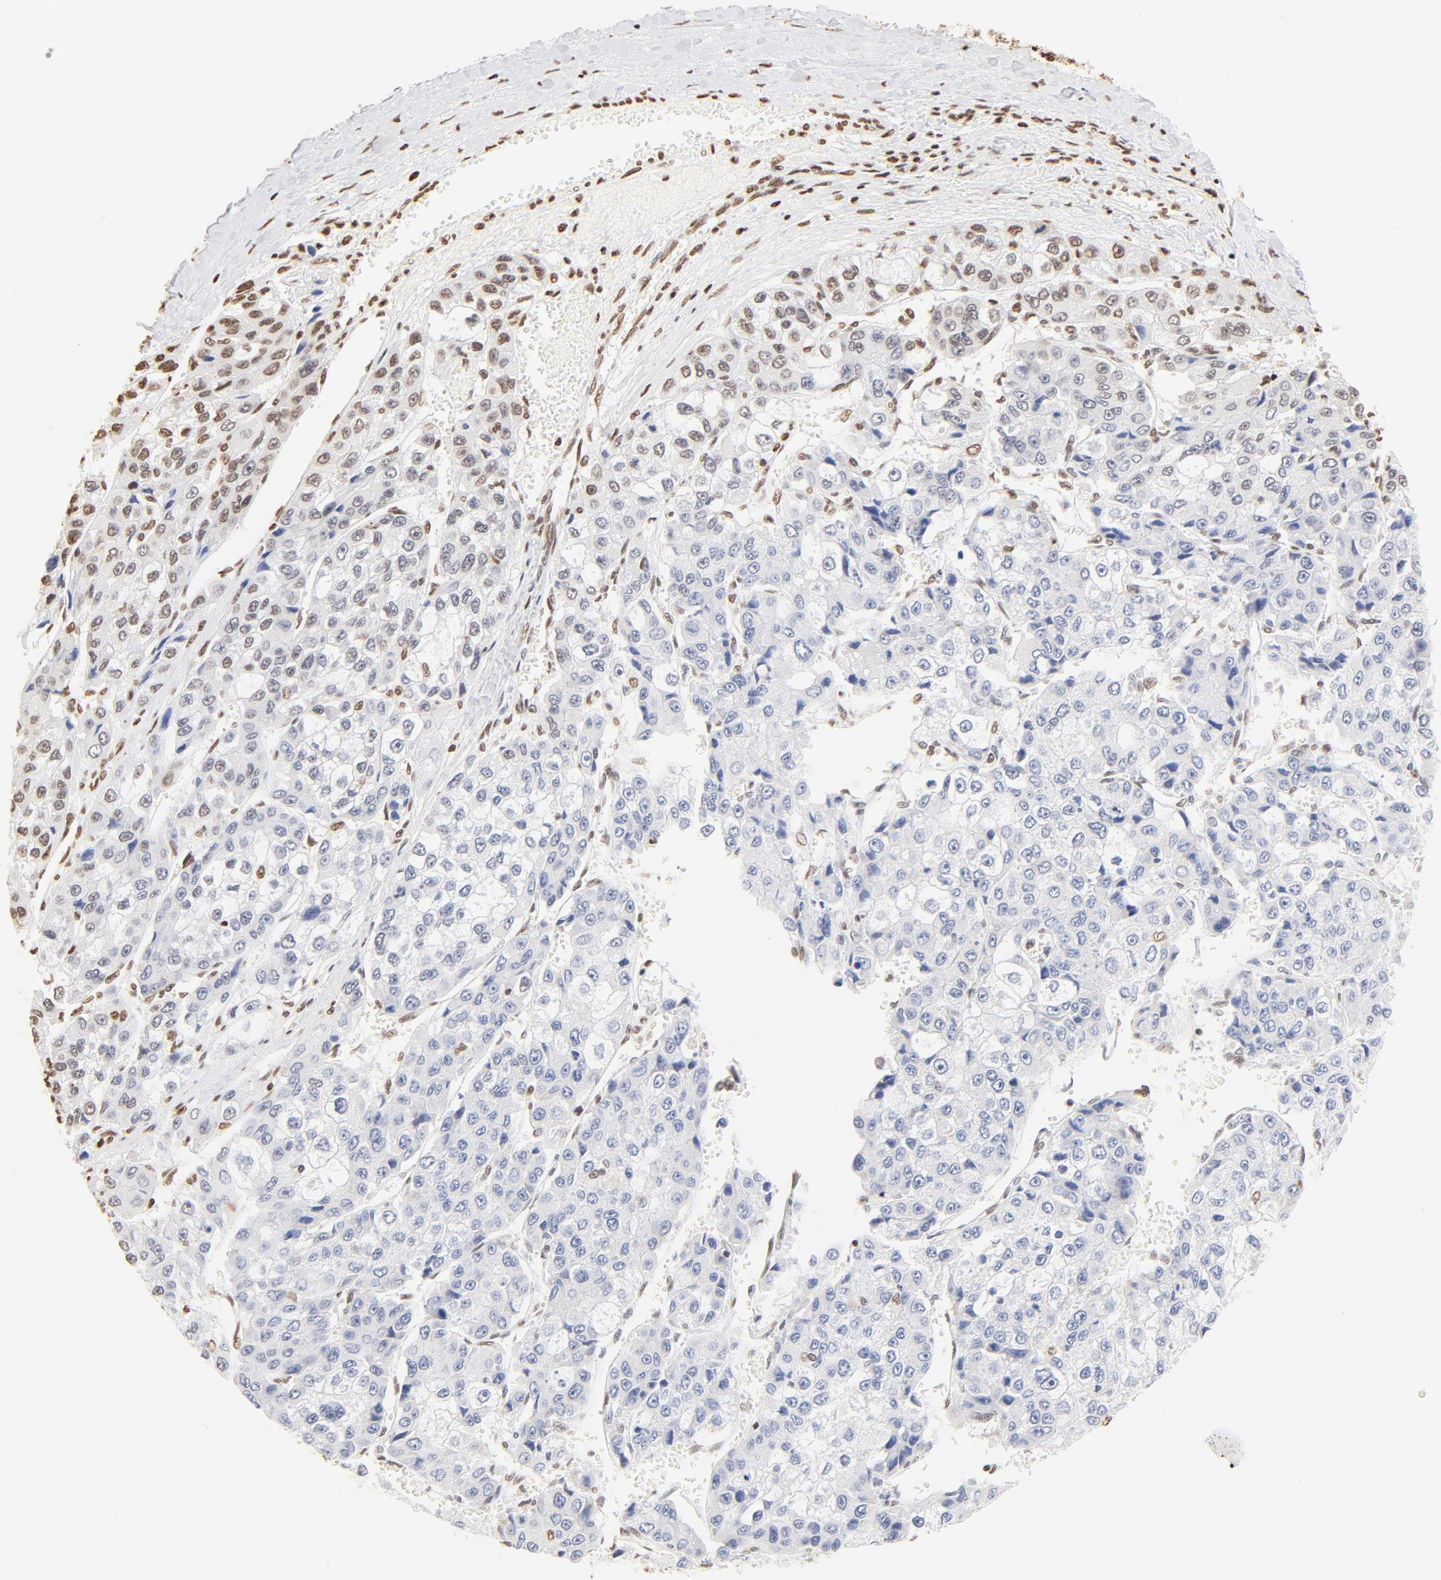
{"staining": {"intensity": "moderate", "quantity": "<25%", "location": "nuclear"}, "tissue": "liver cancer", "cell_type": "Tumor cells", "image_type": "cancer", "snomed": [{"axis": "morphology", "description": "Carcinoma, Hepatocellular, NOS"}, {"axis": "topography", "description": "Liver"}], "caption": "Liver hepatocellular carcinoma stained for a protein reveals moderate nuclear positivity in tumor cells. The staining is performed using DAB brown chromogen to label protein expression. The nuclei are counter-stained blue using hematoxylin.", "gene": "ZNF540", "patient": {"sex": "female", "age": 66}}